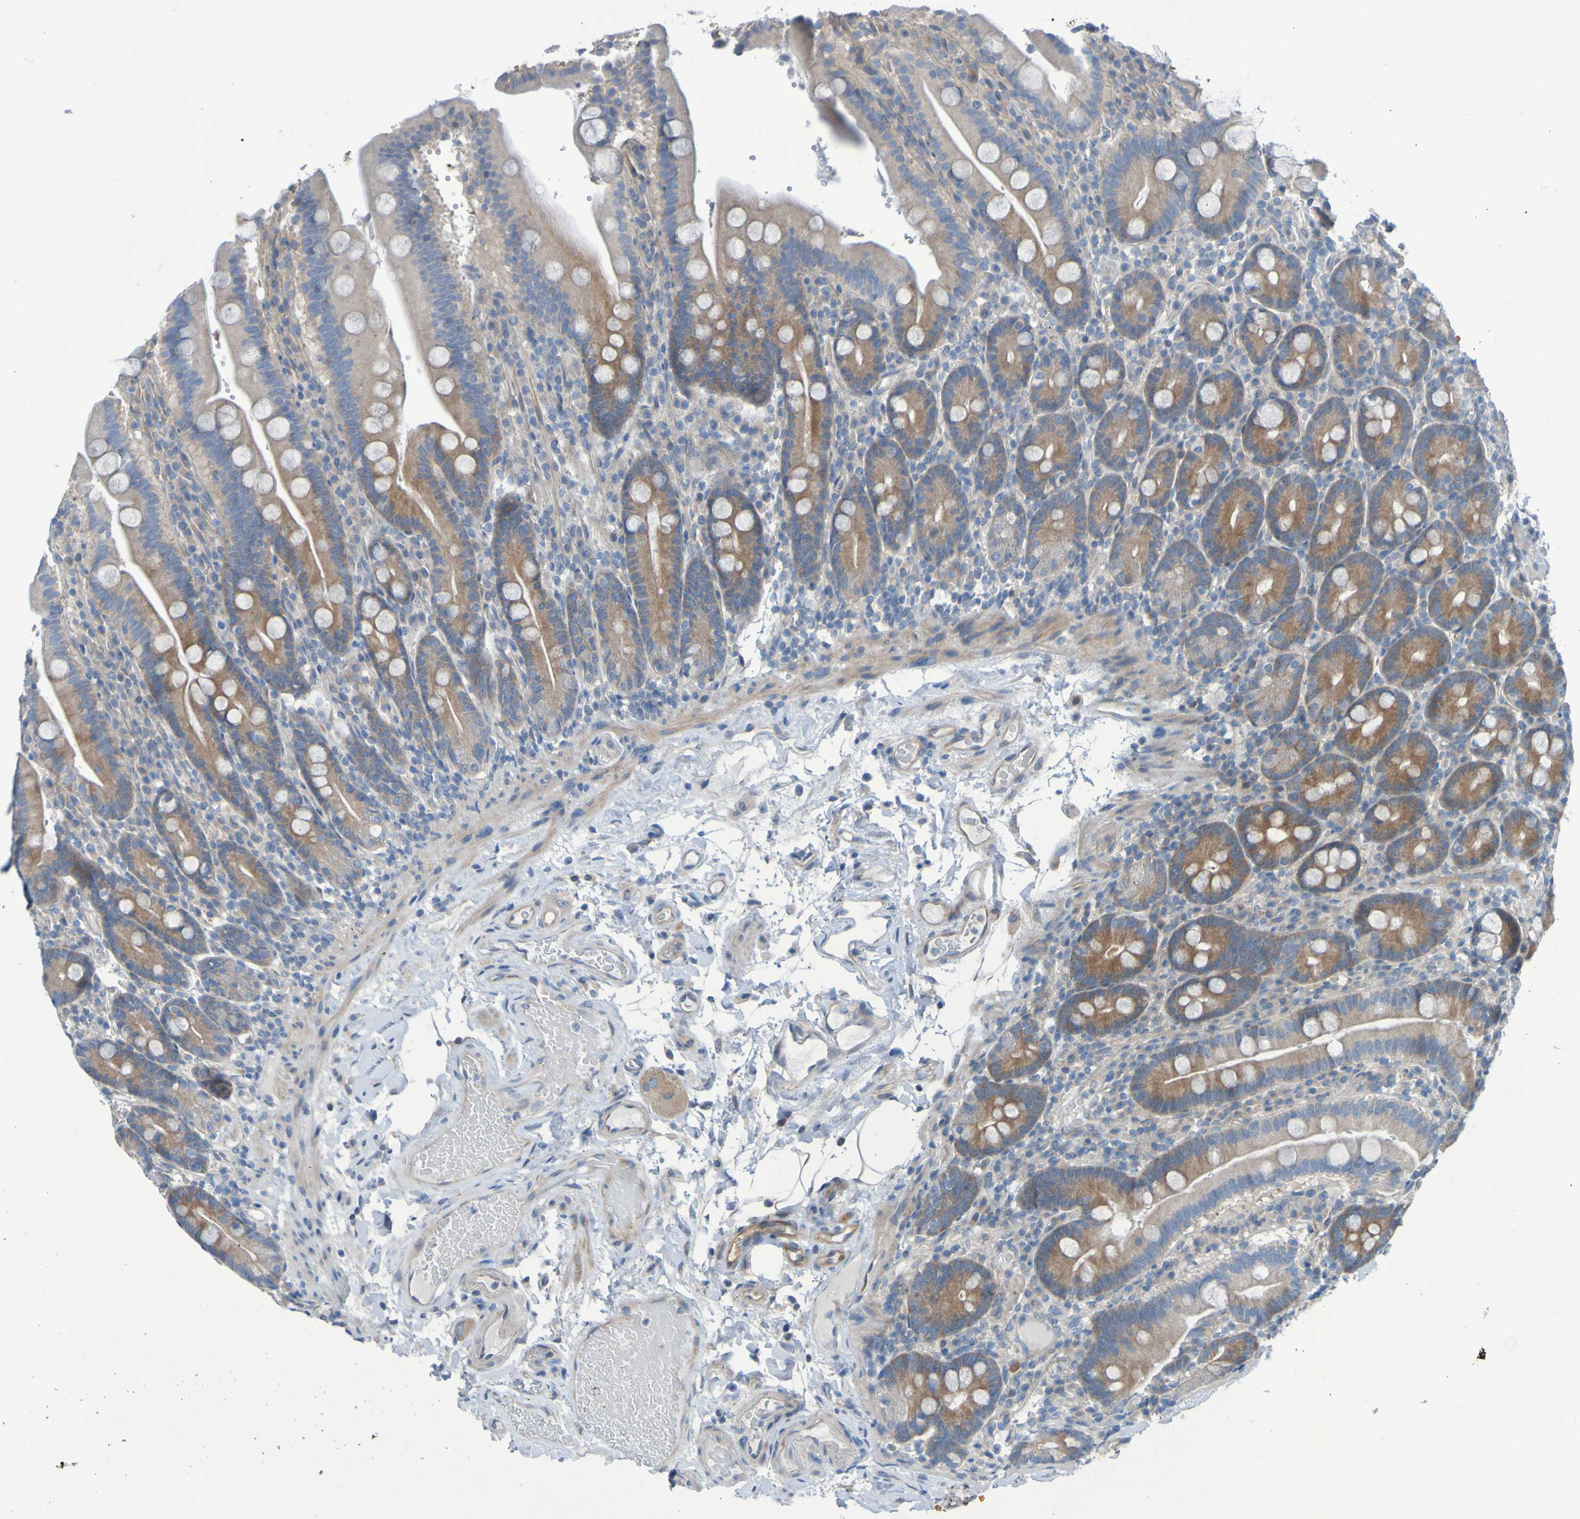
{"staining": {"intensity": "moderate", "quantity": ">75%", "location": "cytoplasmic/membranous"}, "tissue": "duodenum", "cell_type": "Glandular cells", "image_type": "normal", "snomed": [{"axis": "morphology", "description": "Normal tissue, NOS"}, {"axis": "topography", "description": "Small intestine, NOS"}], "caption": "Duodenum stained with immunohistochemistry (IHC) demonstrates moderate cytoplasmic/membranous expression in approximately >75% of glandular cells. (brown staining indicates protein expression, while blue staining denotes nuclei).", "gene": "NPRL3", "patient": {"sex": "female", "age": 71}}